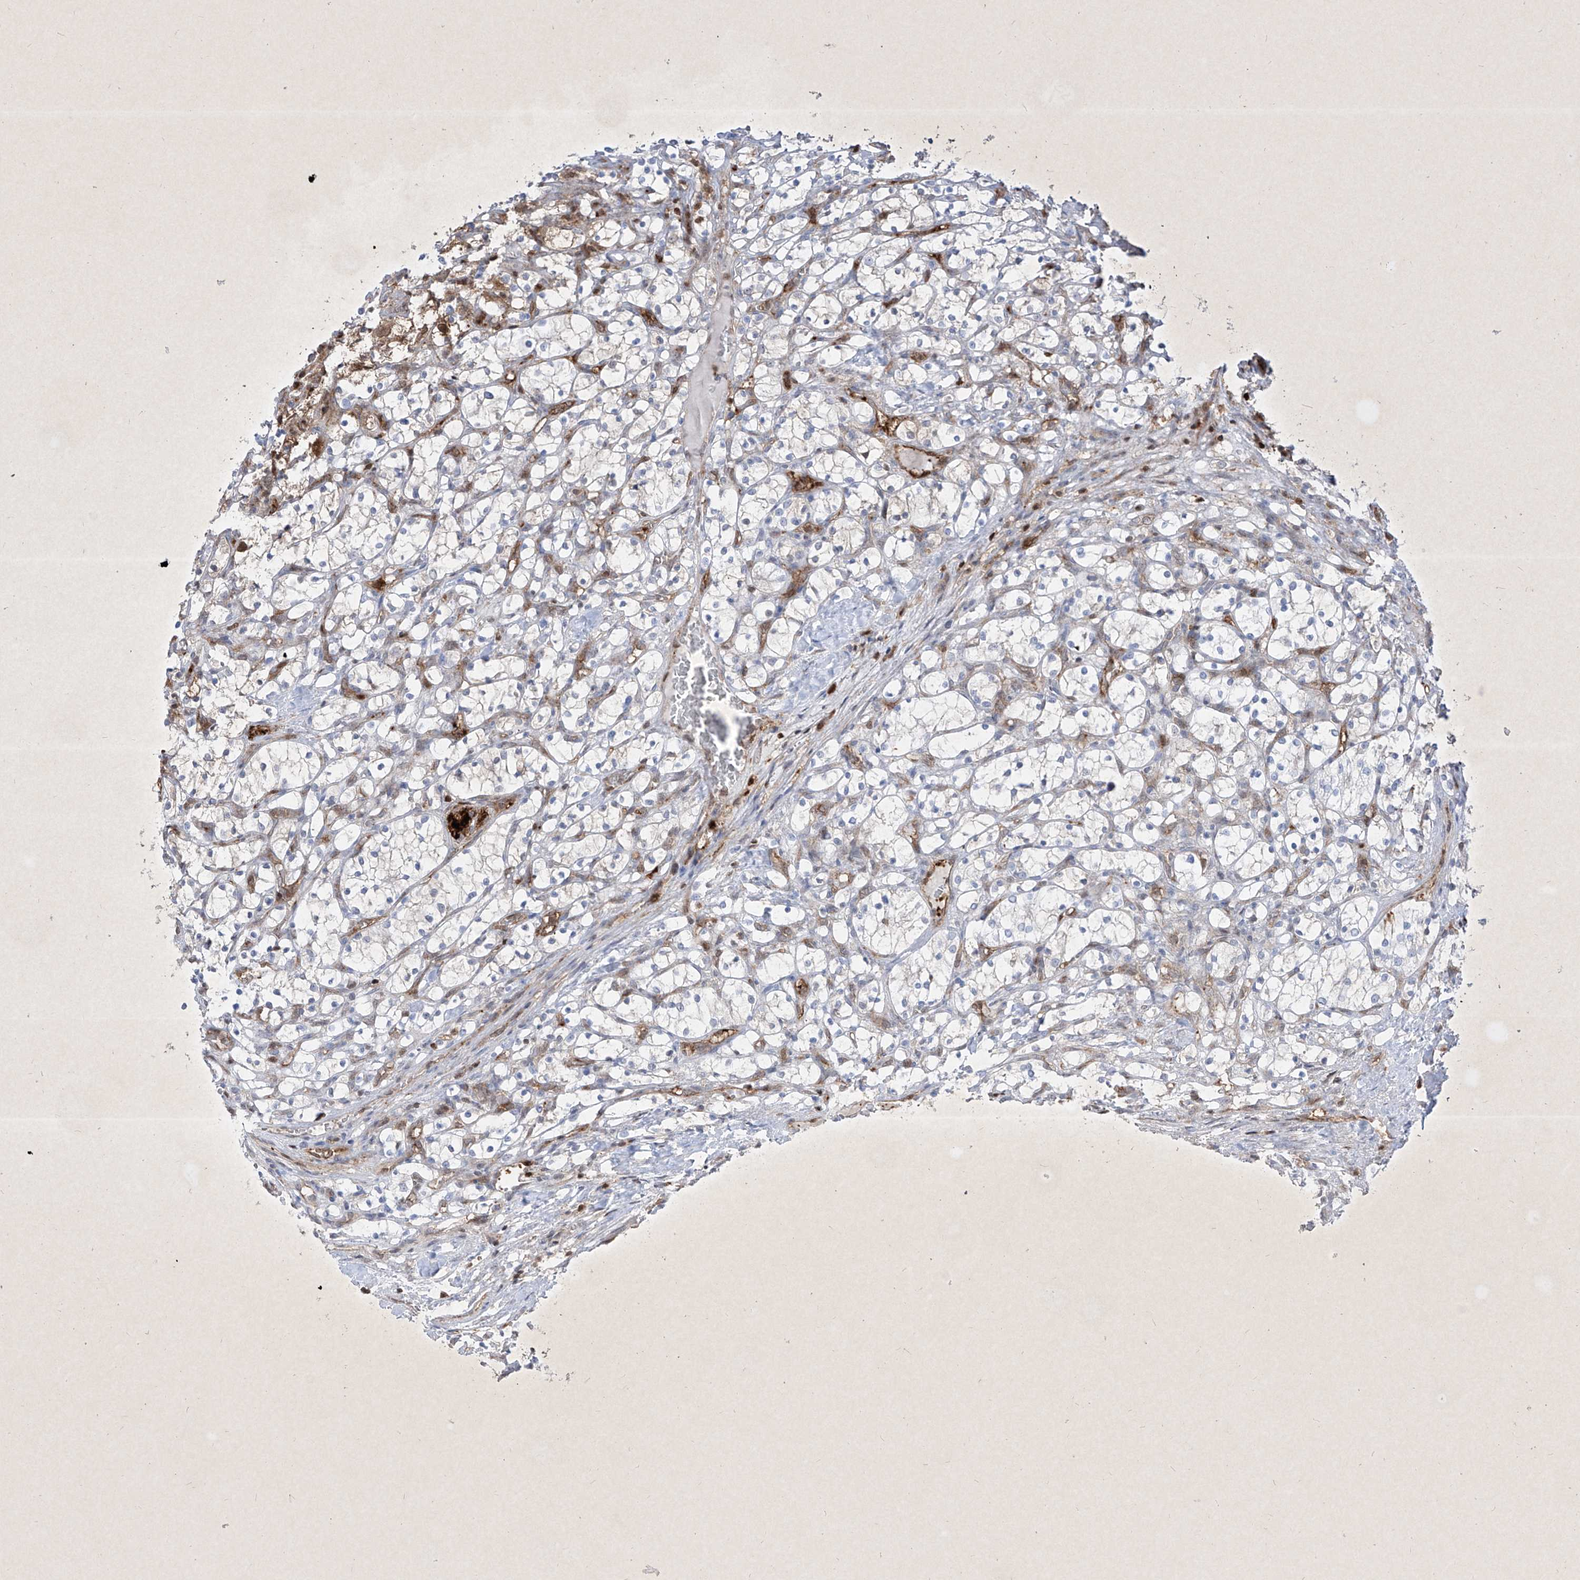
{"staining": {"intensity": "negative", "quantity": "none", "location": "none"}, "tissue": "renal cancer", "cell_type": "Tumor cells", "image_type": "cancer", "snomed": [{"axis": "morphology", "description": "Adenocarcinoma, NOS"}, {"axis": "topography", "description": "Kidney"}], "caption": "Histopathology image shows no protein staining in tumor cells of renal adenocarcinoma tissue.", "gene": "PSMB10", "patient": {"sex": "female", "age": 69}}